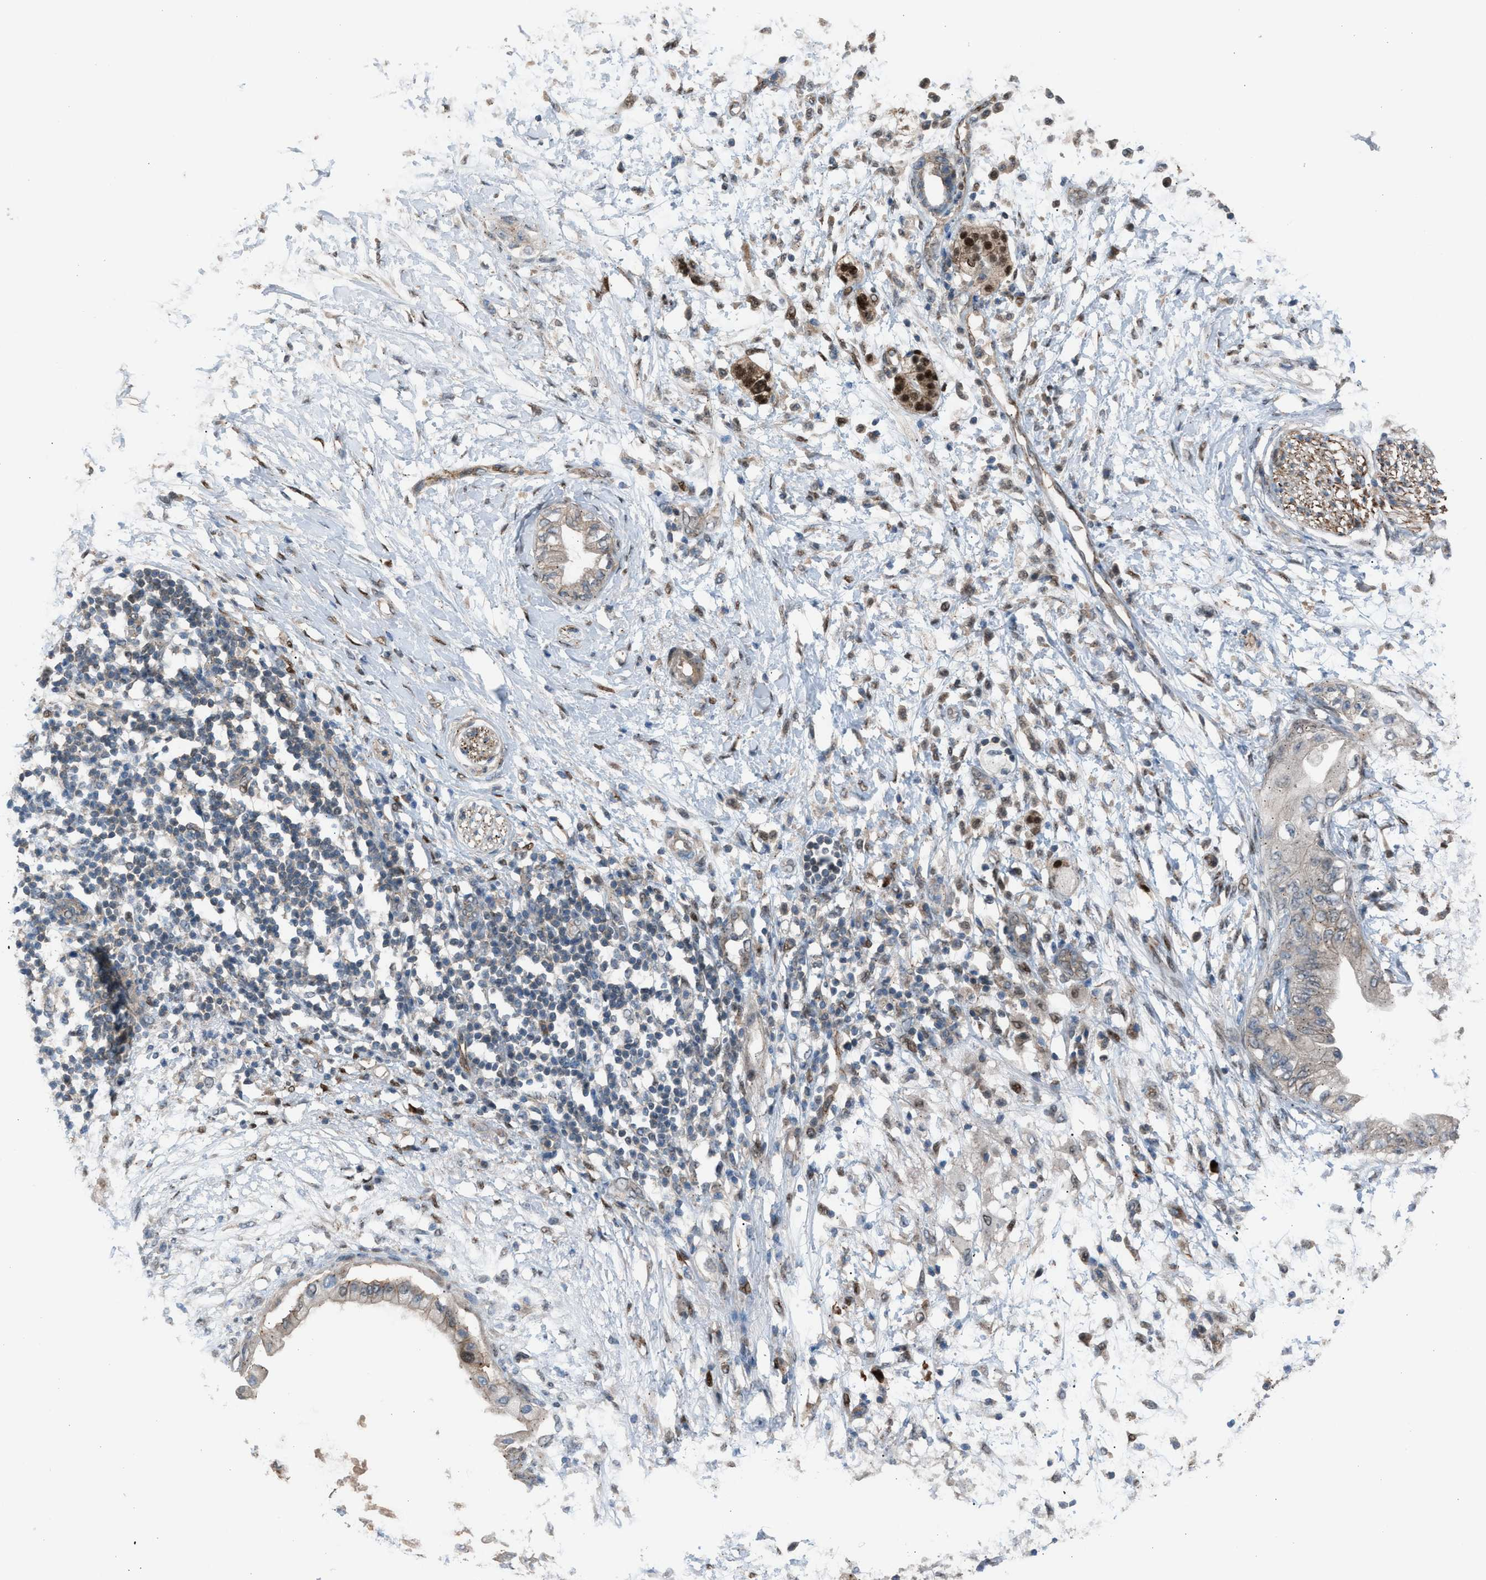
{"staining": {"intensity": "weak", "quantity": "<25%", "location": "cytoplasmic/membranous"}, "tissue": "adipose tissue", "cell_type": "Adipocytes", "image_type": "normal", "snomed": [{"axis": "morphology", "description": "Normal tissue, NOS"}, {"axis": "morphology", "description": "Adenocarcinoma, NOS"}, {"axis": "topography", "description": "Duodenum"}, {"axis": "topography", "description": "Peripheral nerve tissue"}], "caption": "This is a micrograph of immunohistochemistry staining of normal adipose tissue, which shows no positivity in adipocytes.", "gene": "CRTC1", "patient": {"sex": "female", "age": 60}}